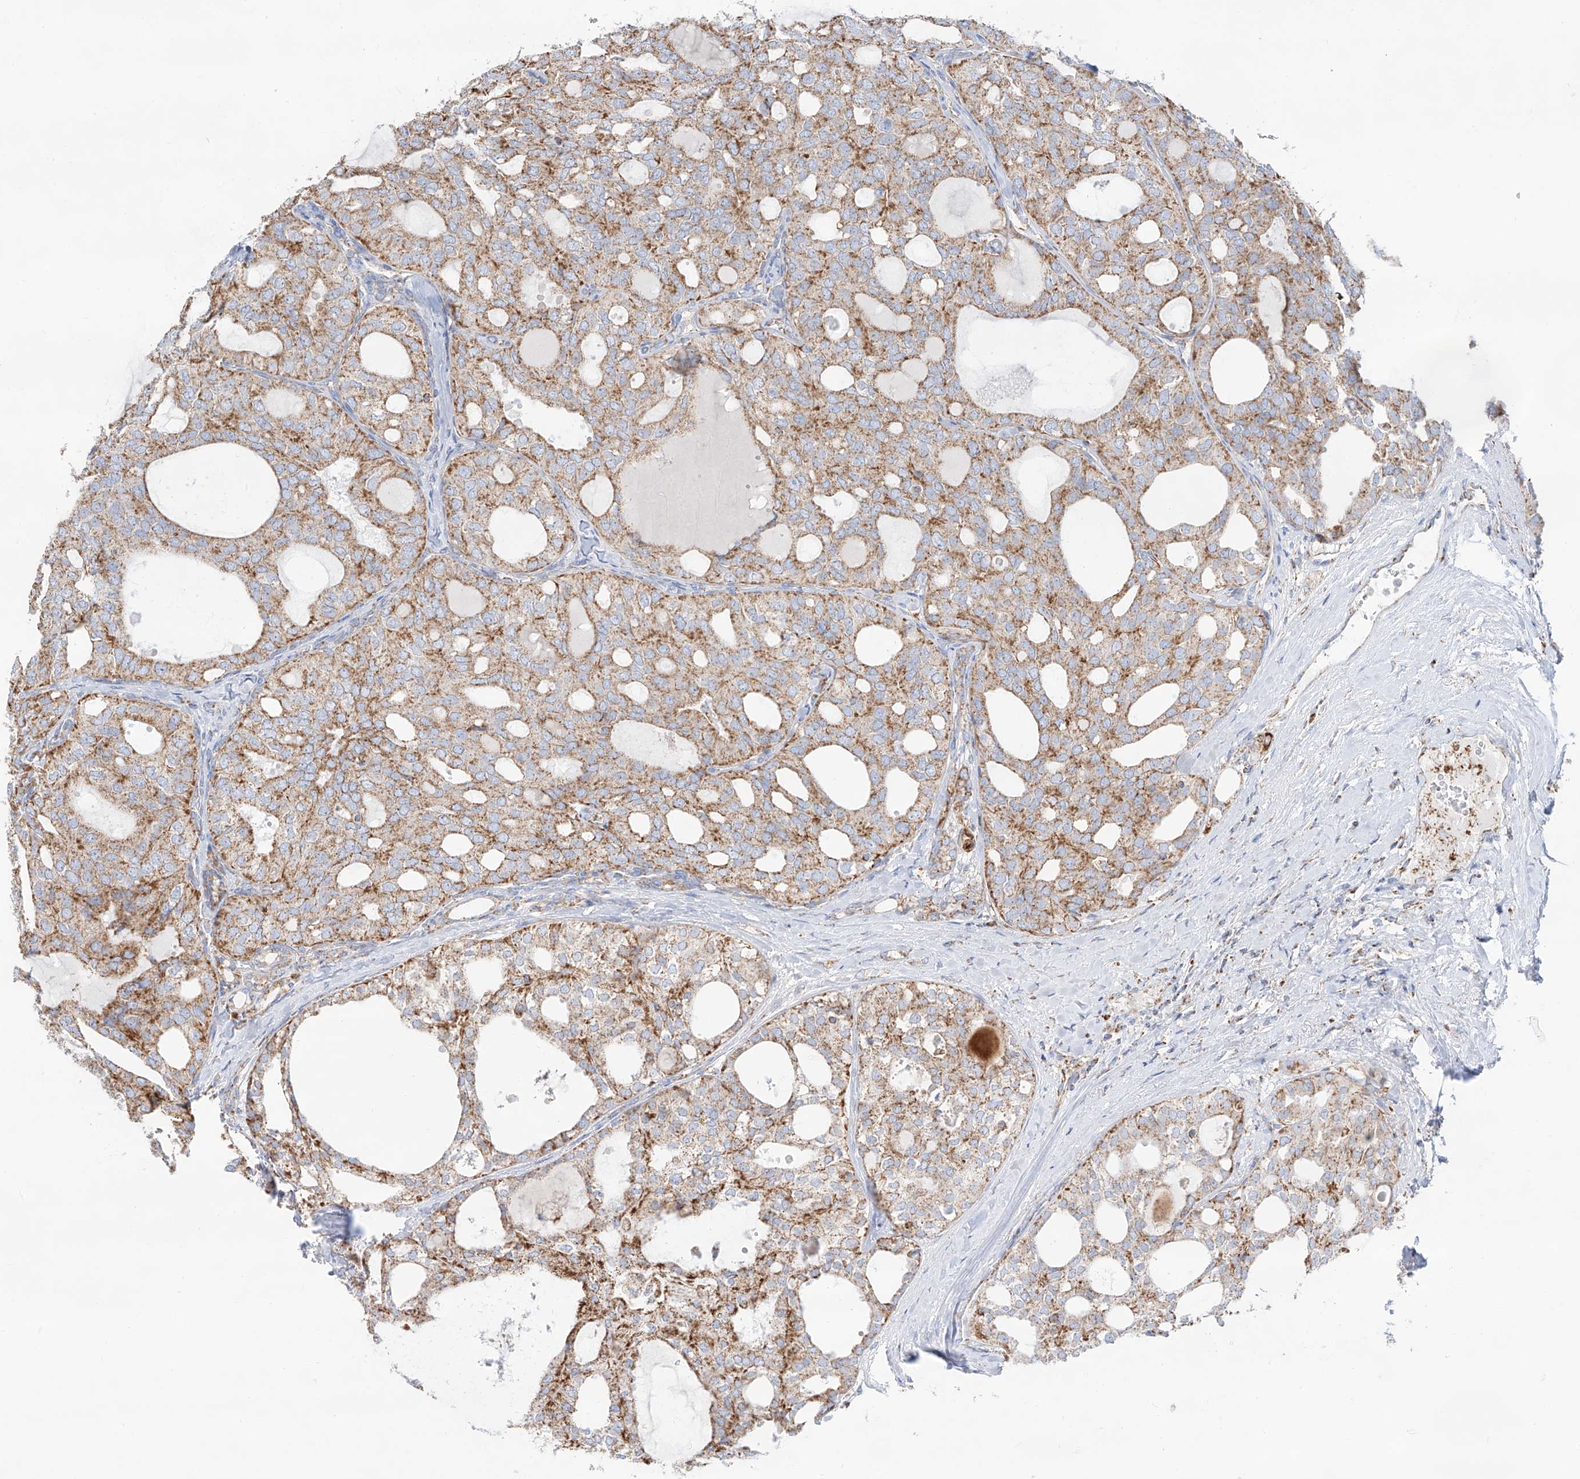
{"staining": {"intensity": "moderate", "quantity": ">75%", "location": "cytoplasmic/membranous"}, "tissue": "thyroid cancer", "cell_type": "Tumor cells", "image_type": "cancer", "snomed": [{"axis": "morphology", "description": "Follicular adenoma carcinoma, NOS"}, {"axis": "topography", "description": "Thyroid gland"}], "caption": "This micrograph displays immunohistochemistry (IHC) staining of thyroid cancer, with medium moderate cytoplasmic/membranous staining in approximately >75% of tumor cells.", "gene": "TTC27", "patient": {"sex": "male", "age": 75}}